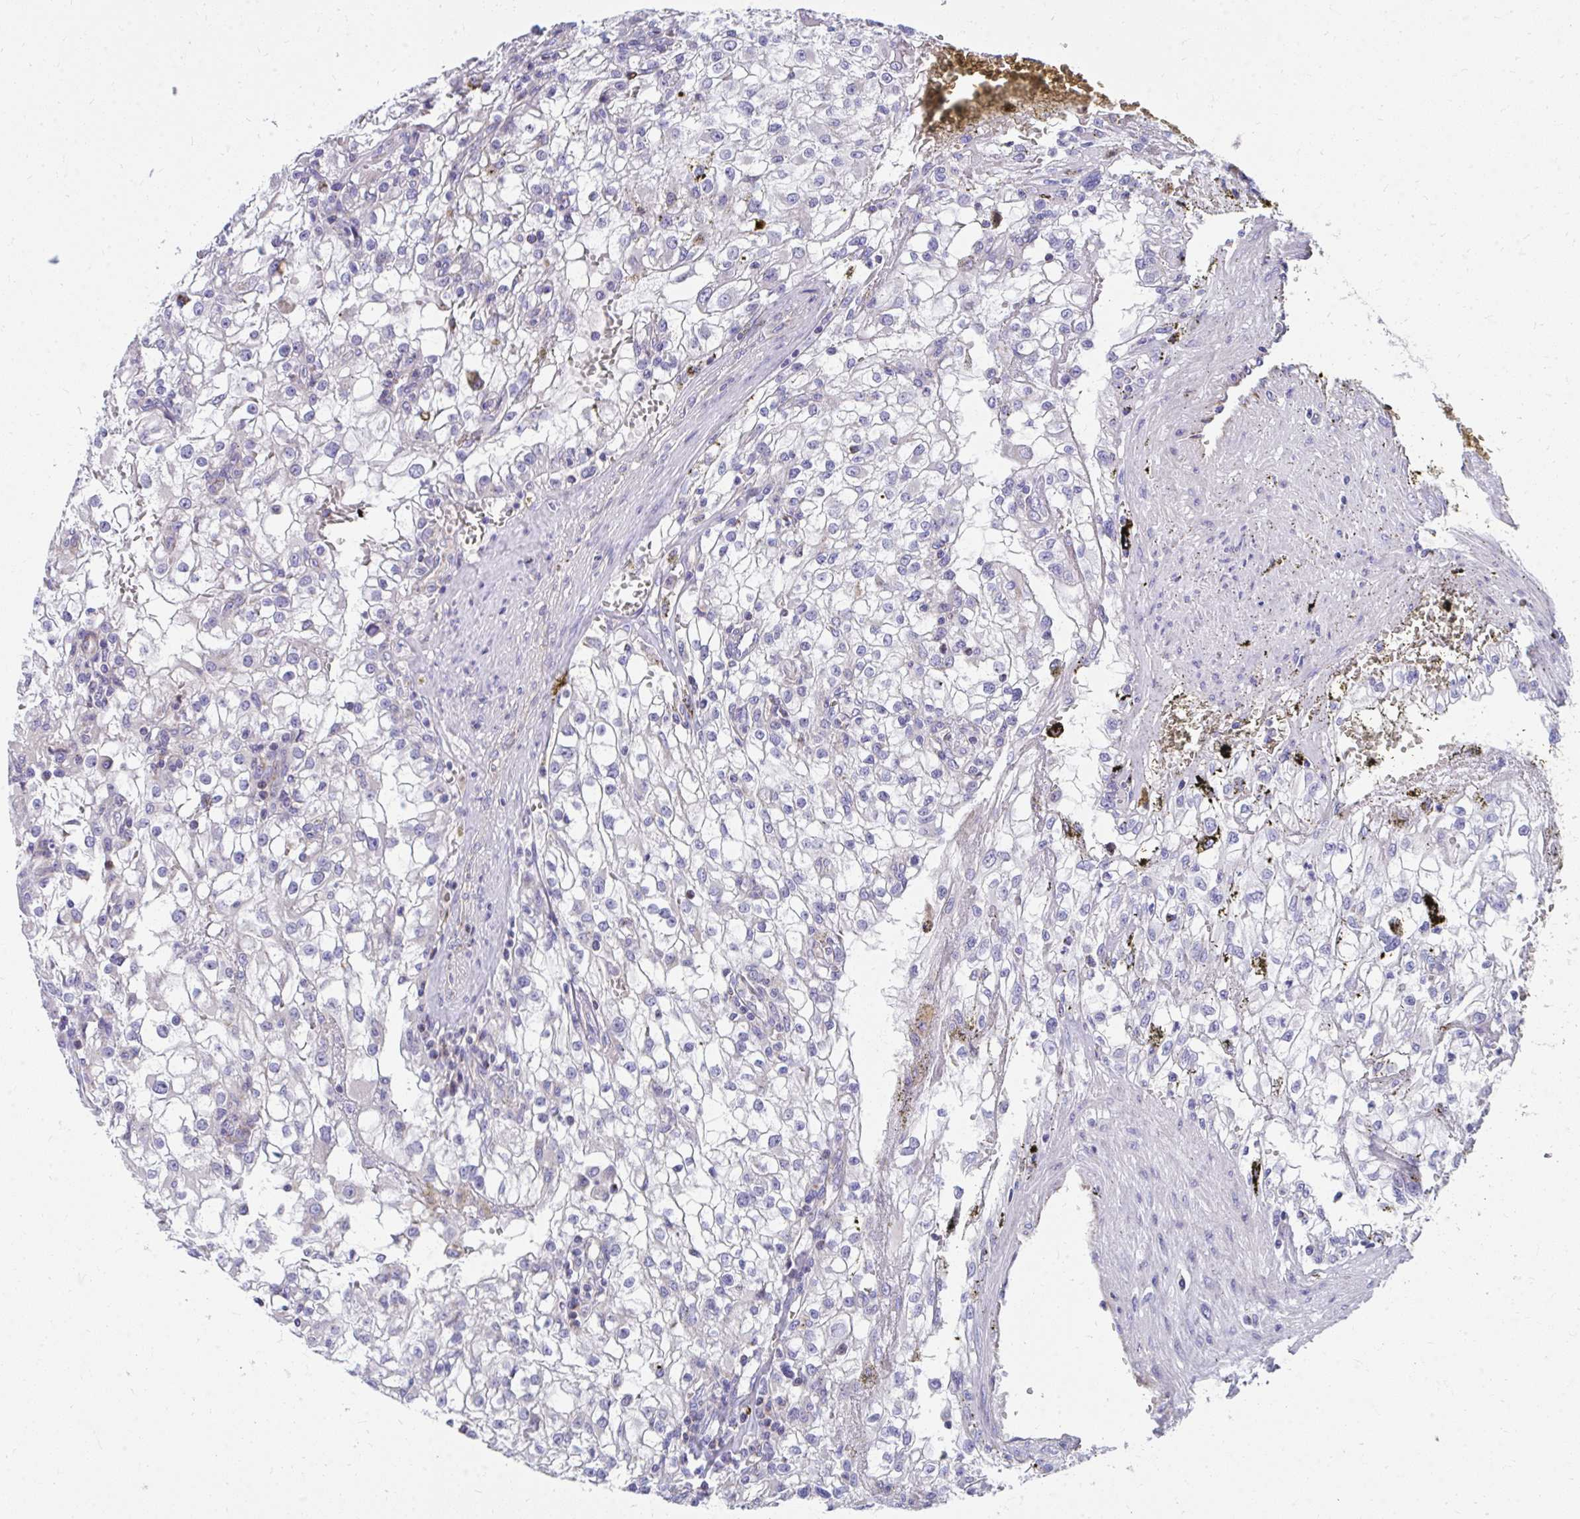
{"staining": {"intensity": "negative", "quantity": "none", "location": "none"}, "tissue": "renal cancer", "cell_type": "Tumor cells", "image_type": "cancer", "snomed": [{"axis": "morphology", "description": "Adenocarcinoma, NOS"}, {"axis": "topography", "description": "Kidney"}], "caption": "Adenocarcinoma (renal) stained for a protein using IHC demonstrates no positivity tumor cells.", "gene": "IL37", "patient": {"sex": "female", "age": 74}}